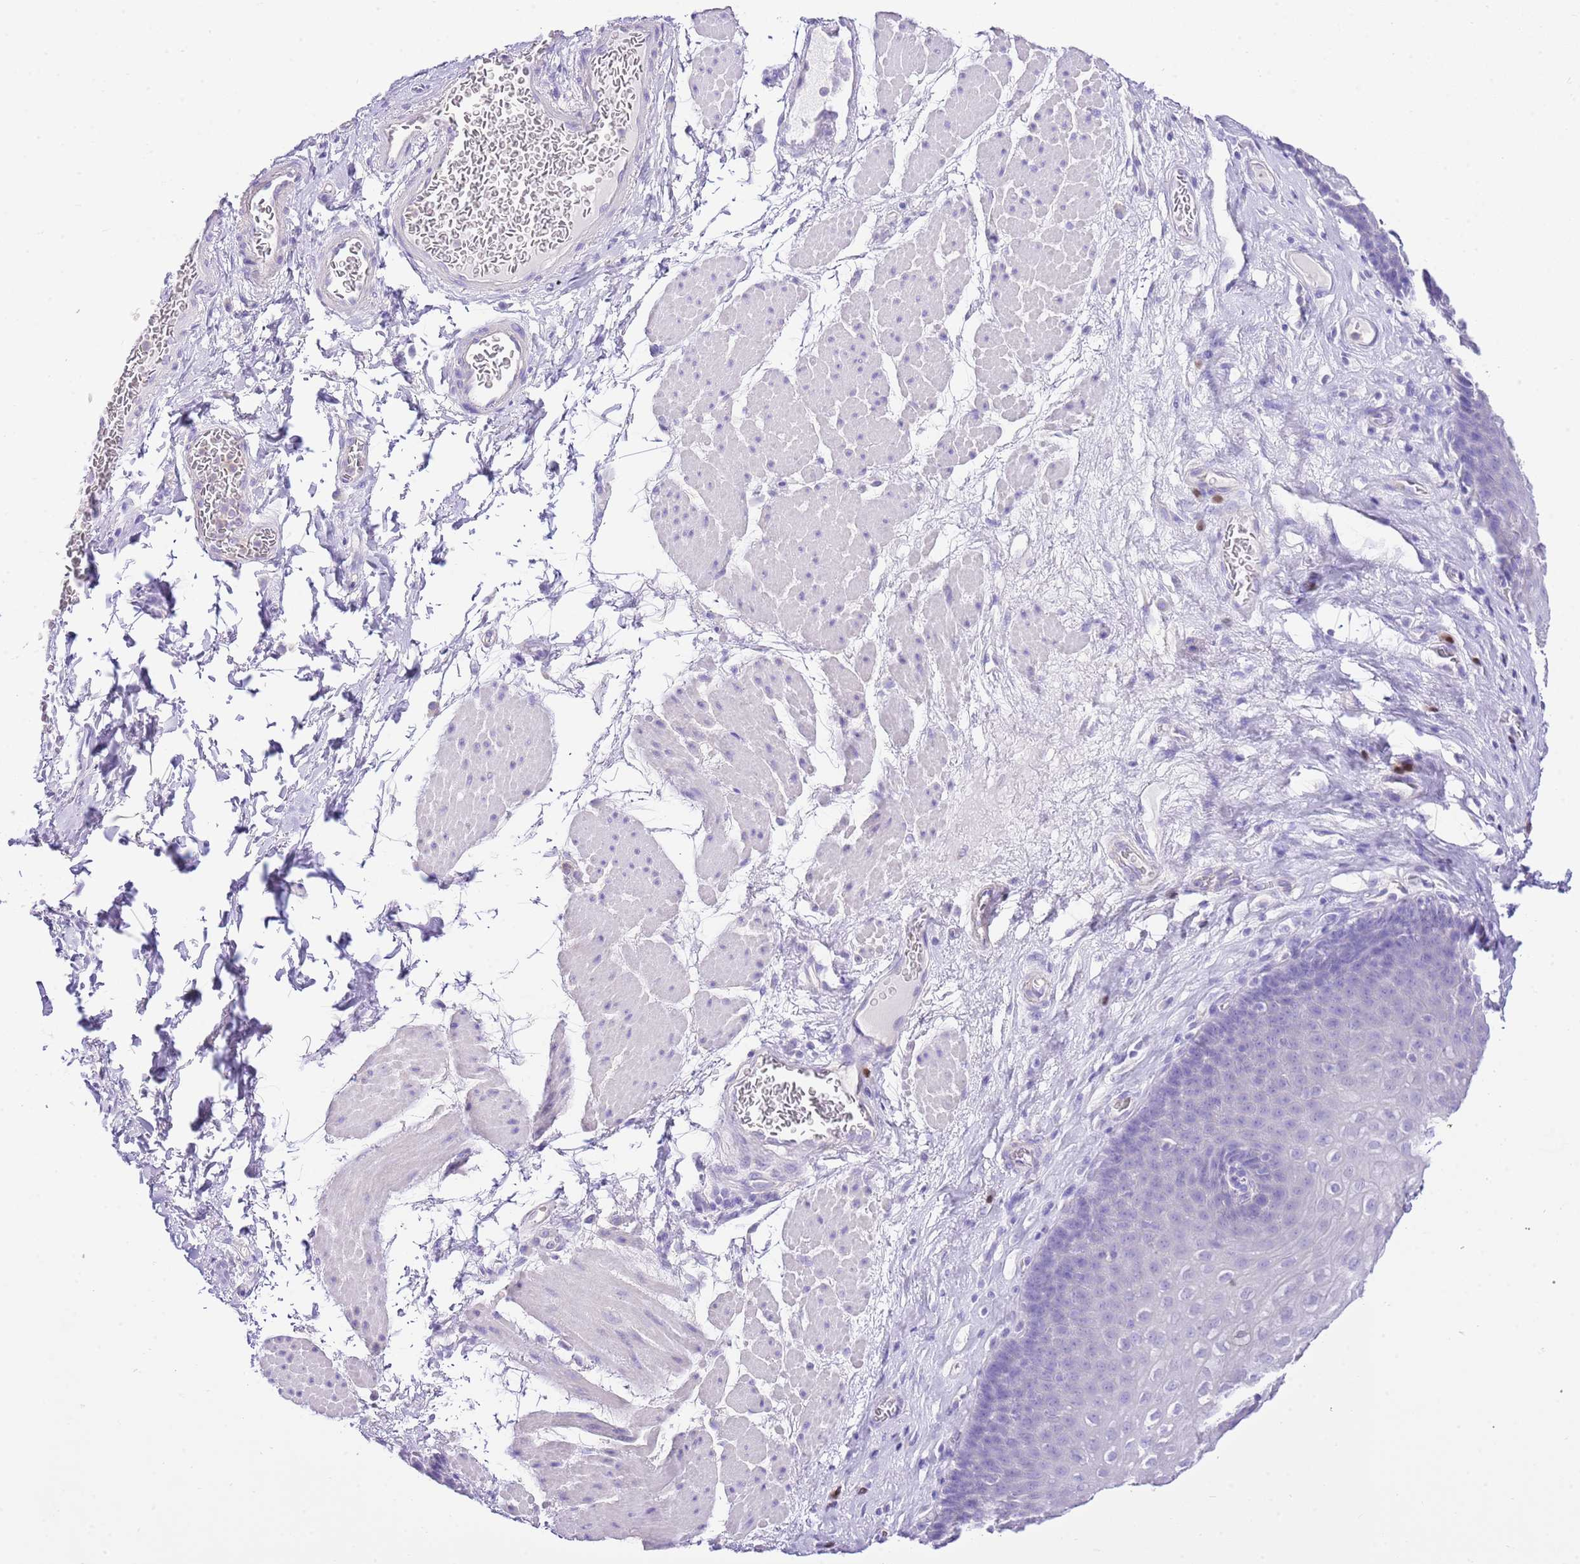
{"staining": {"intensity": "negative", "quantity": "none", "location": "none"}, "tissue": "esophagus", "cell_type": "Squamous epithelial cells", "image_type": "normal", "snomed": [{"axis": "morphology", "description": "Normal tissue, NOS"}, {"axis": "topography", "description": "Esophagus"}], "caption": "This is an immunohistochemistry (IHC) image of normal human esophagus. There is no staining in squamous epithelial cells.", "gene": "BHLHA15", "patient": {"sex": "female", "age": 66}}